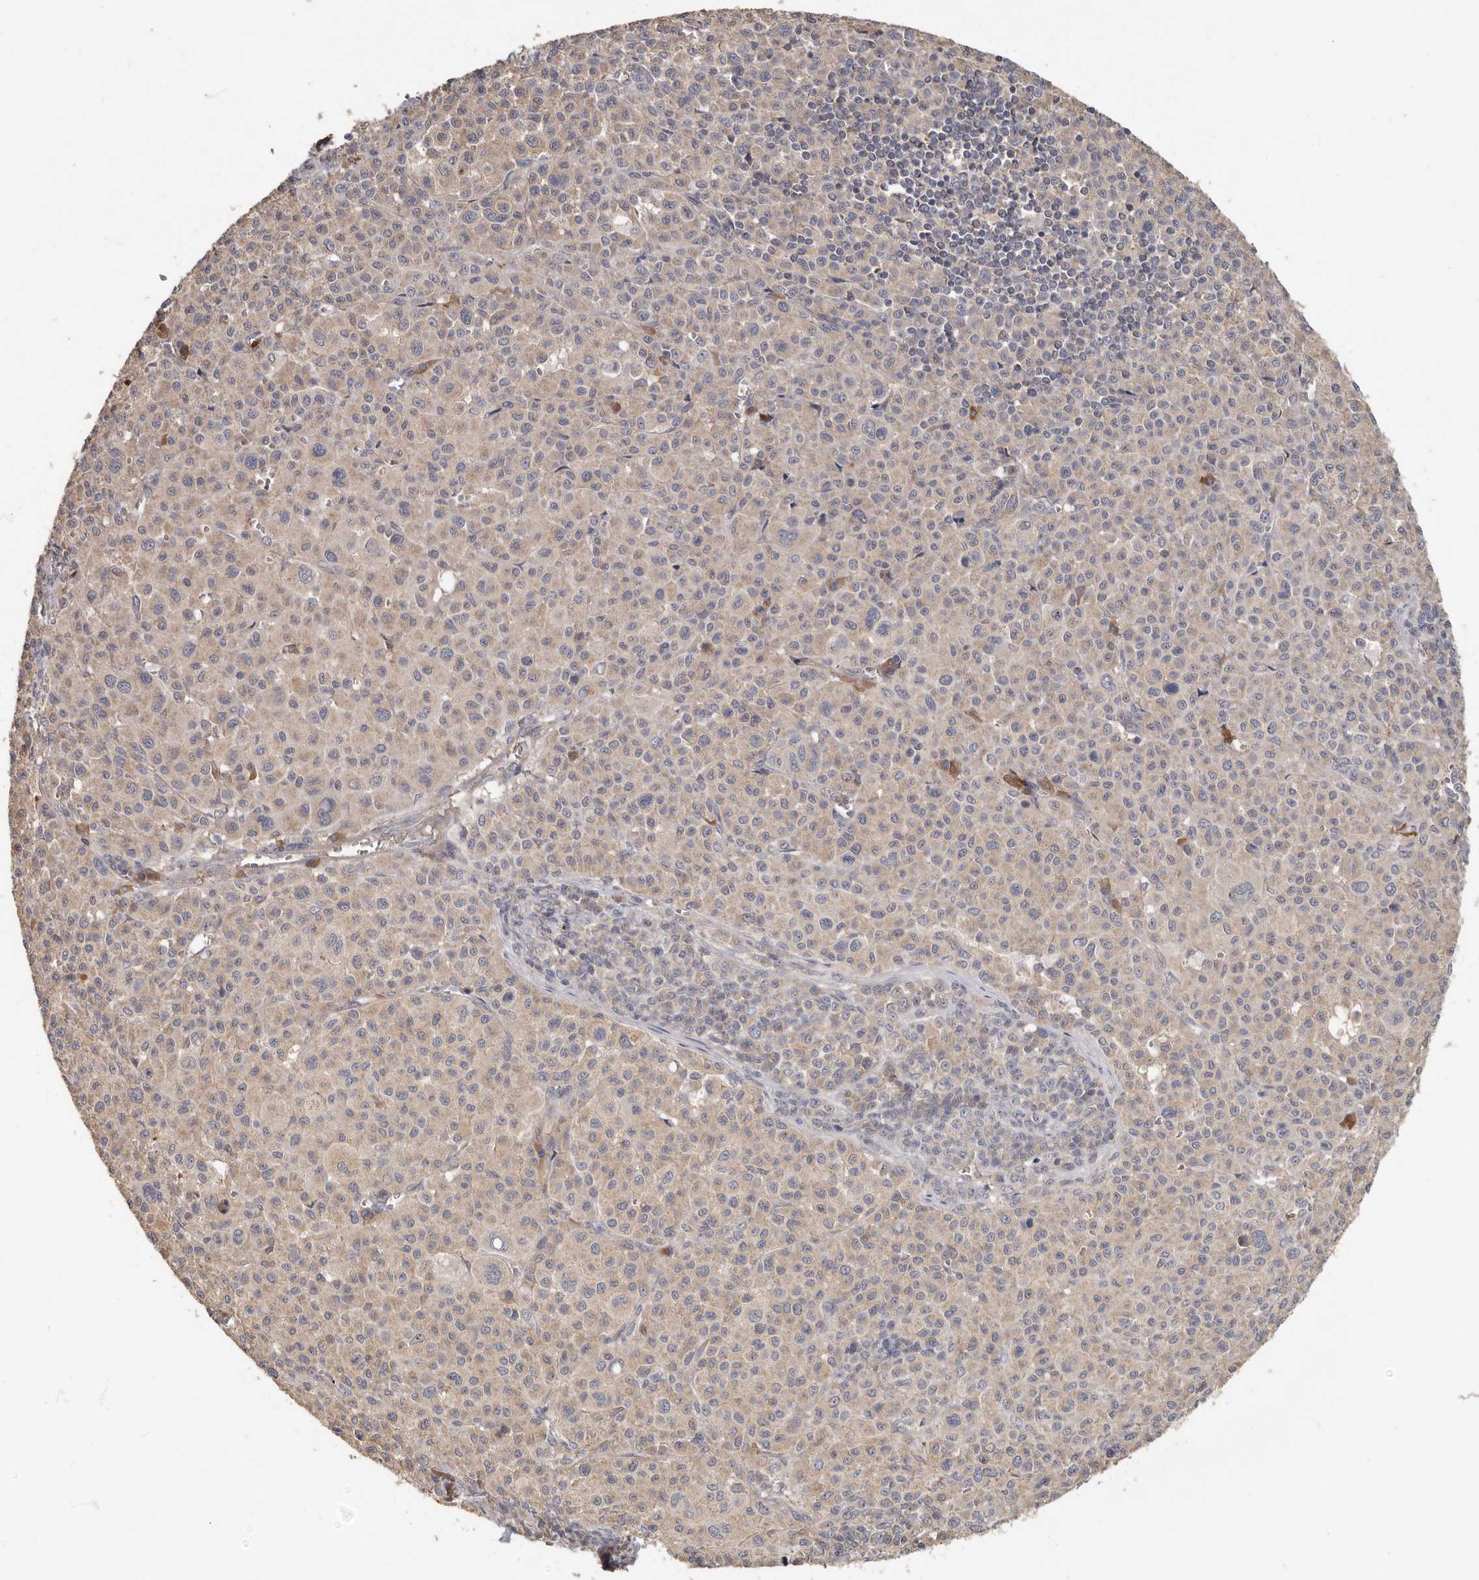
{"staining": {"intensity": "weak", "quantity": "25%-75%", "location": "cytoplasmic/membranous"}, "tissue": "melanoma", "cell_type": "Tumor cells", "image_type": "cancer", "snomed": [{"axis": "morphology", "description": "Malignant melanoma, Metastatic site"}, {"axis": "topography", "description": "Skin"}], "caption": "Protein expression by immunohistochemistry (IHC) displays weak cytoplasmic/membranous expression in about 25%-75% of tumor cells in melanoma. The staining was performed using DAB (3,3'-diaminobenzidine), with brown indicating positive protein expression. Nuclei are stained blue with hematoxylin.", "gene": "KIF26B", "patient": {"sex": "female", "age": 74}}